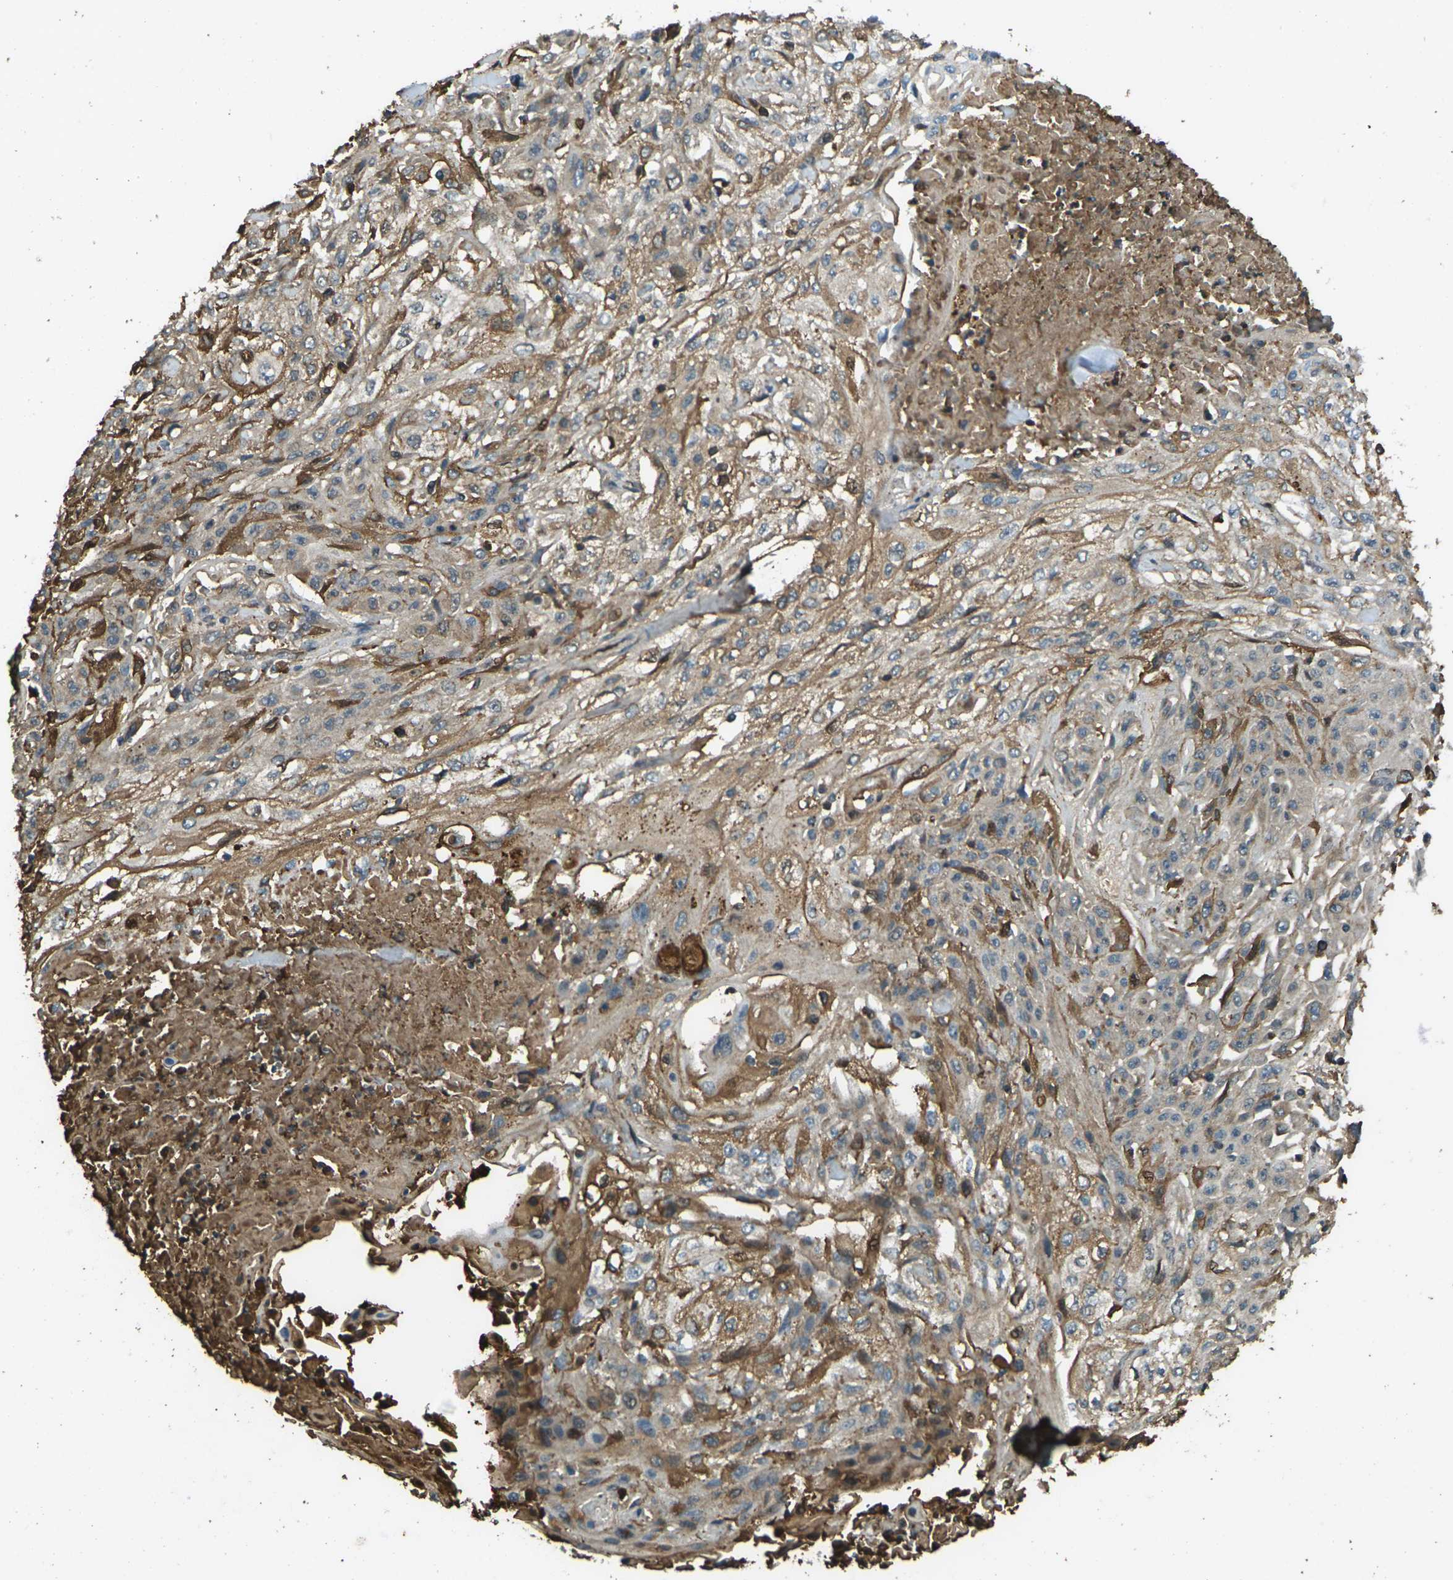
{"staining": {"intensity": "moderate", "quantity": ">75%", "location": "cytoplasmic/membranous"}, "tissue": "skin cancer", "cell_type": "Tumor cells", "image_type": "cancer", "snomed": [{"axis": "morphology", "description": "Squamous cell carcinoma, NOS"}, {"axis": "topography", "description": "Skin"}], "caption": "Human skin cancer stained with a protein marker displays moderate staining in tumor cells.", "gene": "CYP1B1", "patient": {"sex": "male", "age": 75}}